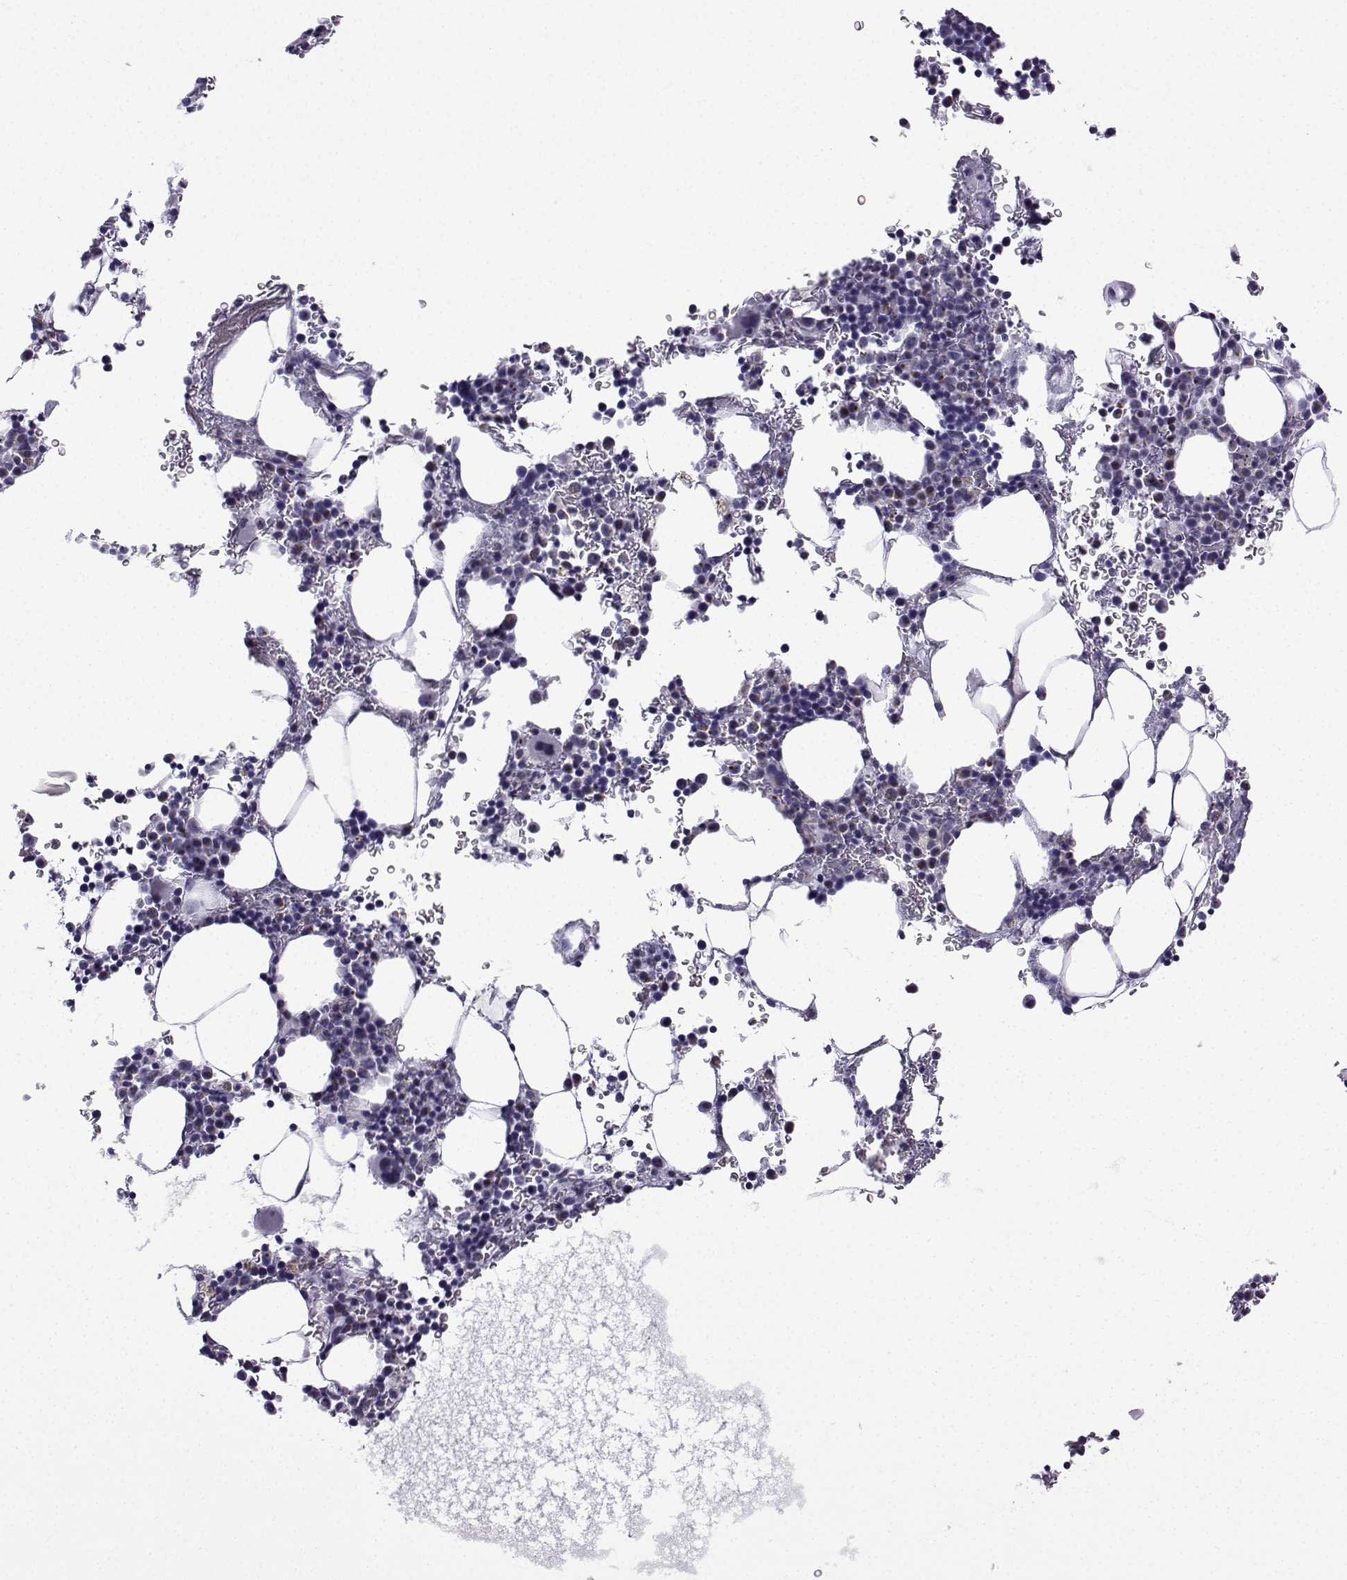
{"staining": {"intensity": "negative", "quantity": "none", "location": "none"}, "tissue": "bone marrow", "cell_type": "Hematopoietic cells", "image_type": "normal", "snomed": [{"axis": "morphology", "description": "Normal tissue, NOS"}, {"axis": "topography", "description": "Bone marrow"}], "caption": "Normal bone marrow was stained to show a protein in brown. There is no significant positivity in hematopoietic cells.", "gene": "HTR7", "patient": {"sex": "male", "age": 77}}